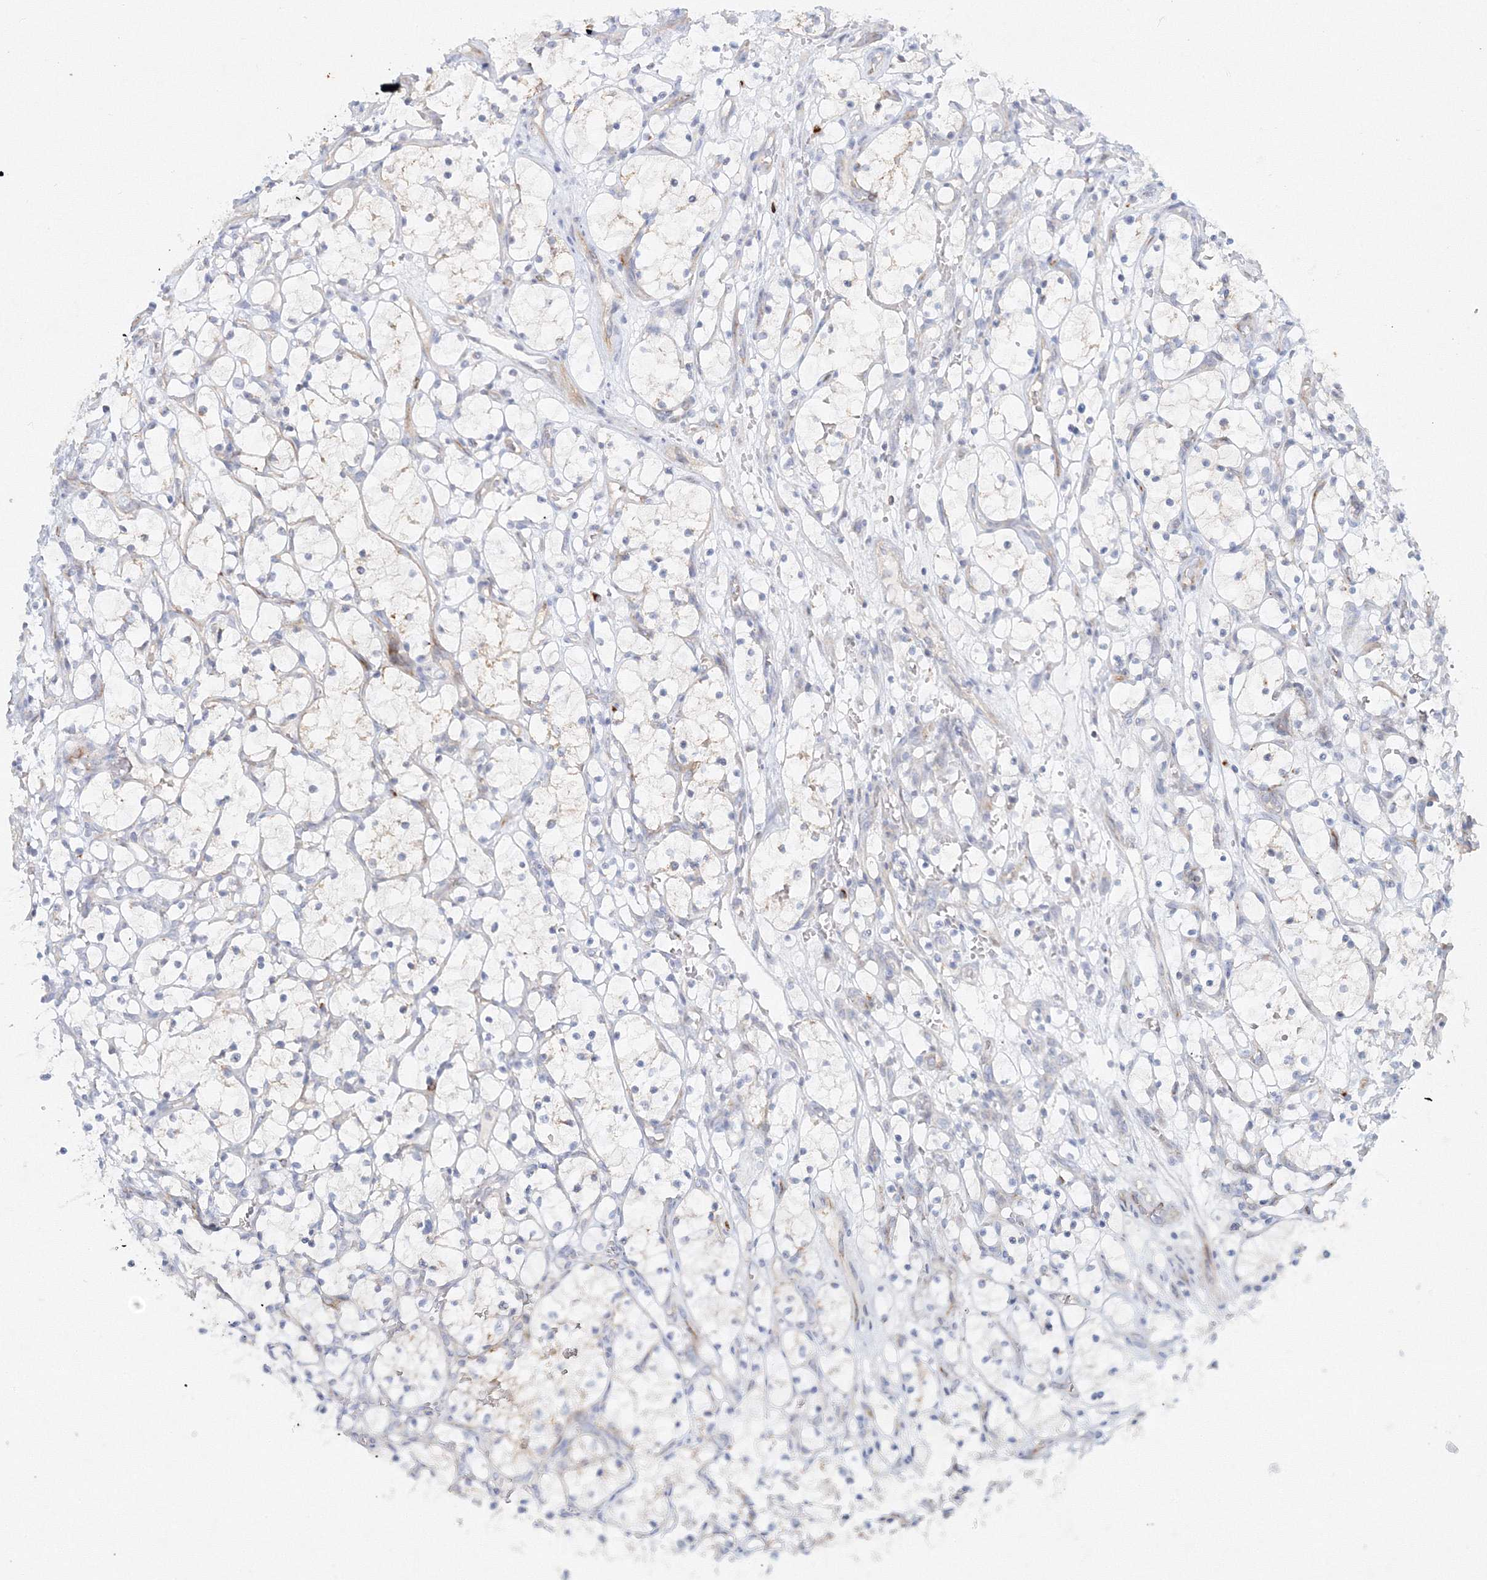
{"staining": {"intensity": "negative", "quantity": "none", "location": "none"}, "tissue": "renal cancer", "cell_type": "Tumor cells", "image_type": "cancer", "snomed": [{"axis": "morphology", "description": "Adenocarcinoma, NOS"}, {"axis": "topography", "description": "Kidney"}], "caption": "Tumor cells show no significant protein positivity in adenocarcinoma (renal).", "gene": "DNAH1", "patient": {"sex": "female", "age": 69}}